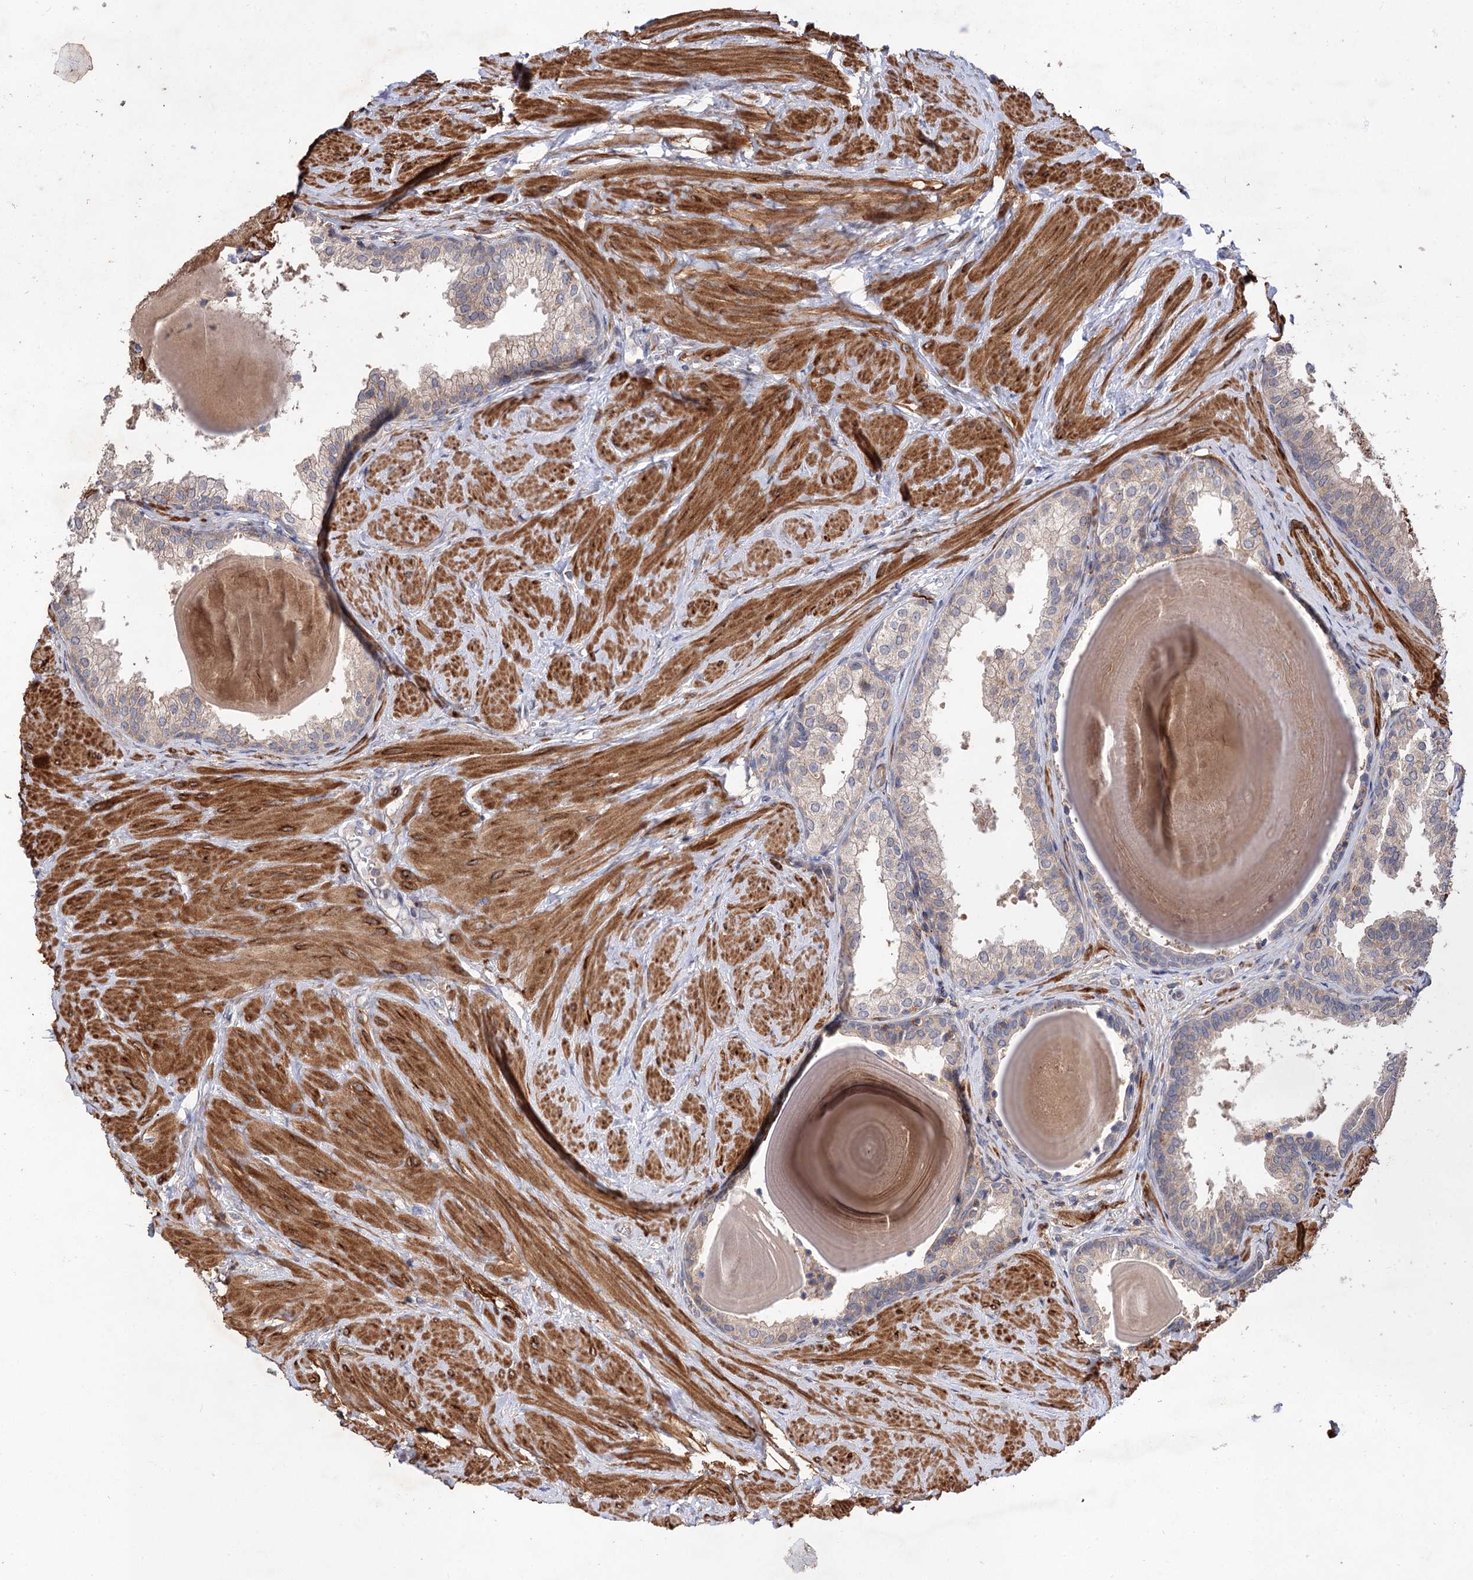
{"staining": {"intensity": "weak", "quantity": "25%-75%", "location": "cytoplasmic/membranous"}, "tissue": "prostate", "cell_type": "Glandular cells", "image_type": "normal", "snomed": [{"axis": "morphology", "description": "Normal tissue, NOS"}, {"axis": "topography", "description": "Prostate"}], "caption": "An image of human prostate stained for a protein exhibits weak cytoplasmic/membranous brown staining in glandular cells.", "gene": "FBXW8", "patient": {"sex": "male", "age": 48}}